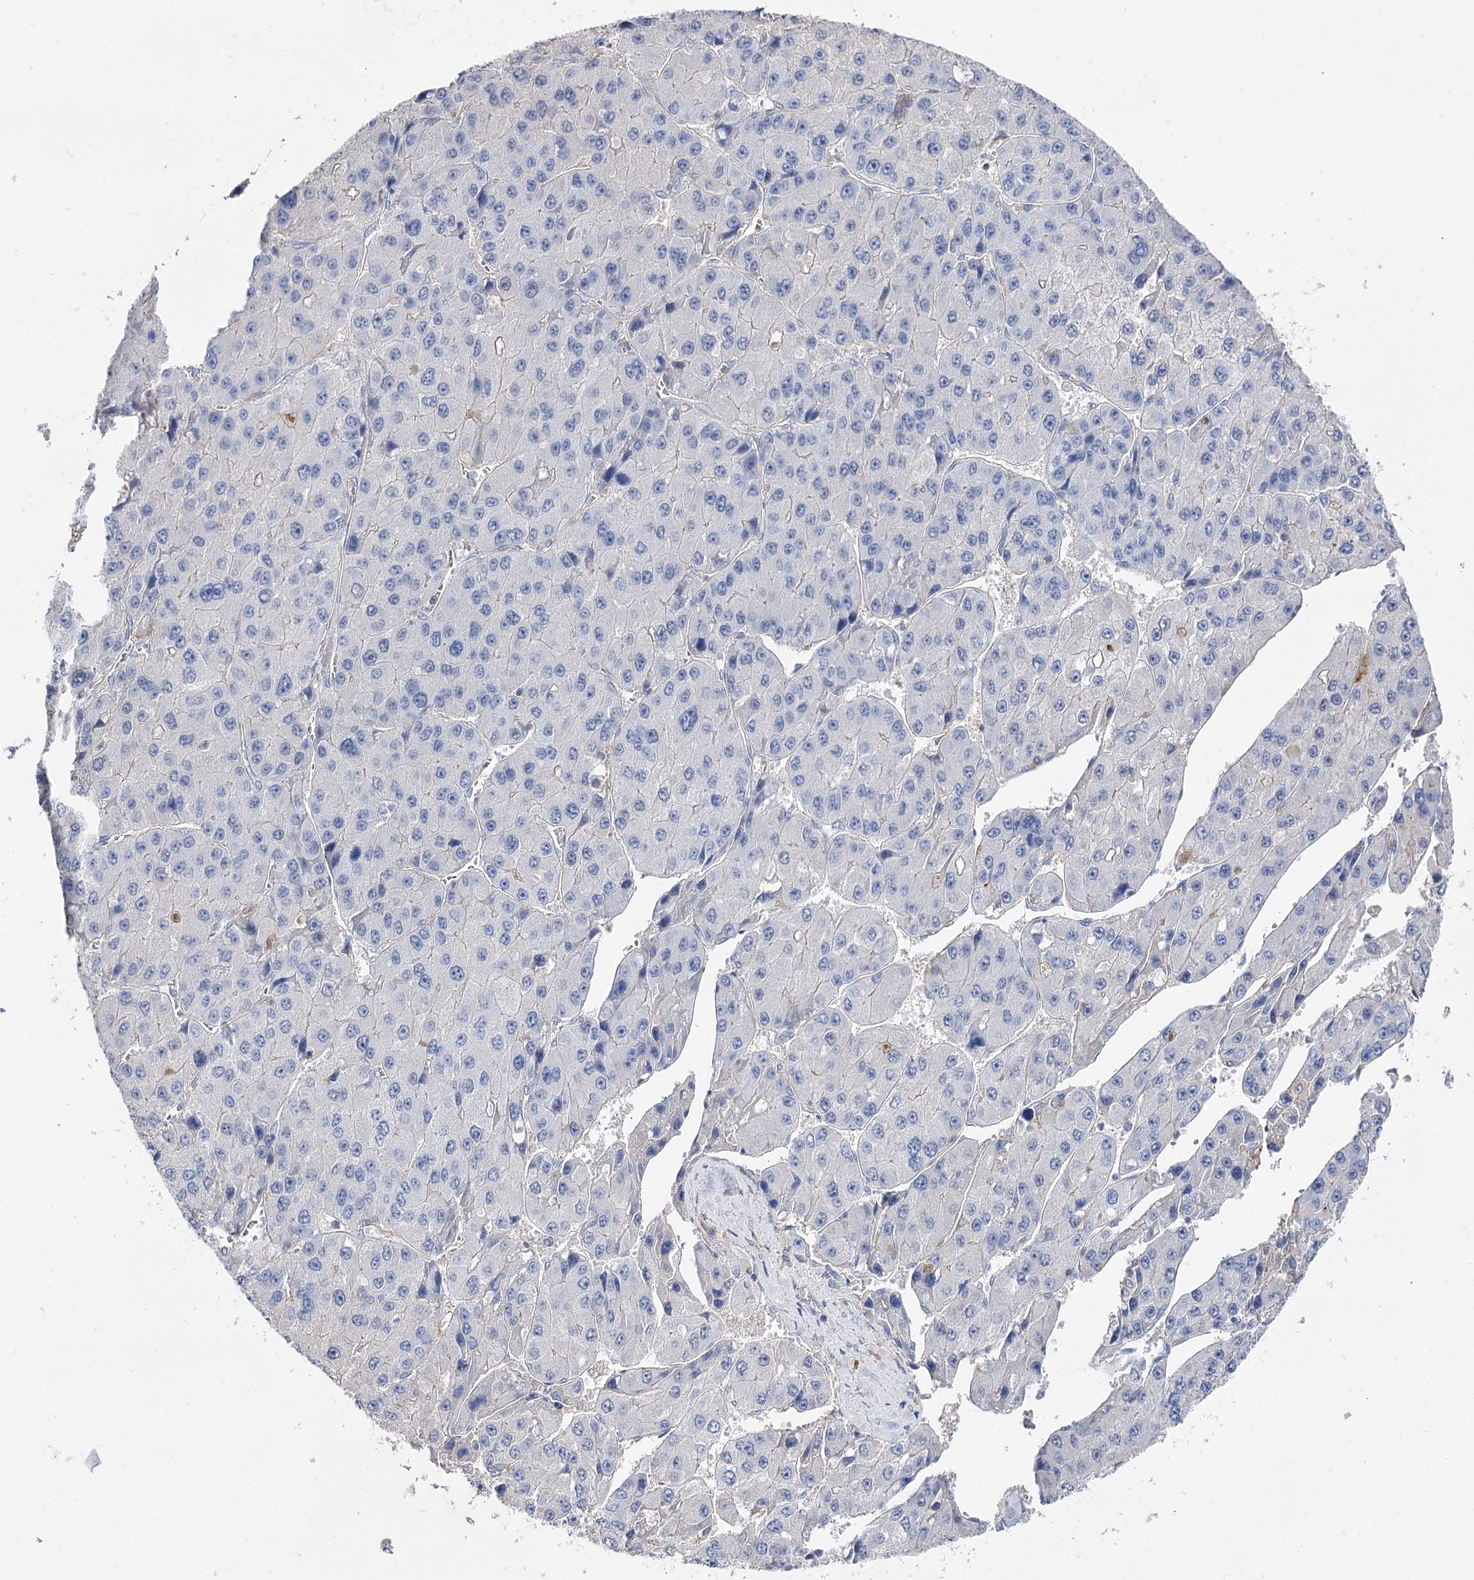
{"staining": {"intensity": "negative", "quantity": "none", "location": "none"}, "tissue": "liver cancer", "cell_type": "Tumor cells", "image_type": "cancer", "snomed": [{"axis": "morphology", "description": "Carcinoma, Hepatocellular, NOS"}, {"axis": "topography", "description": "Liver"}], "caption": "Liver cancer stained for a protein using IHC reveals no staining tumor cells.", "gene": "EPYC", "patient": {"sex": "female", "age": 73}}